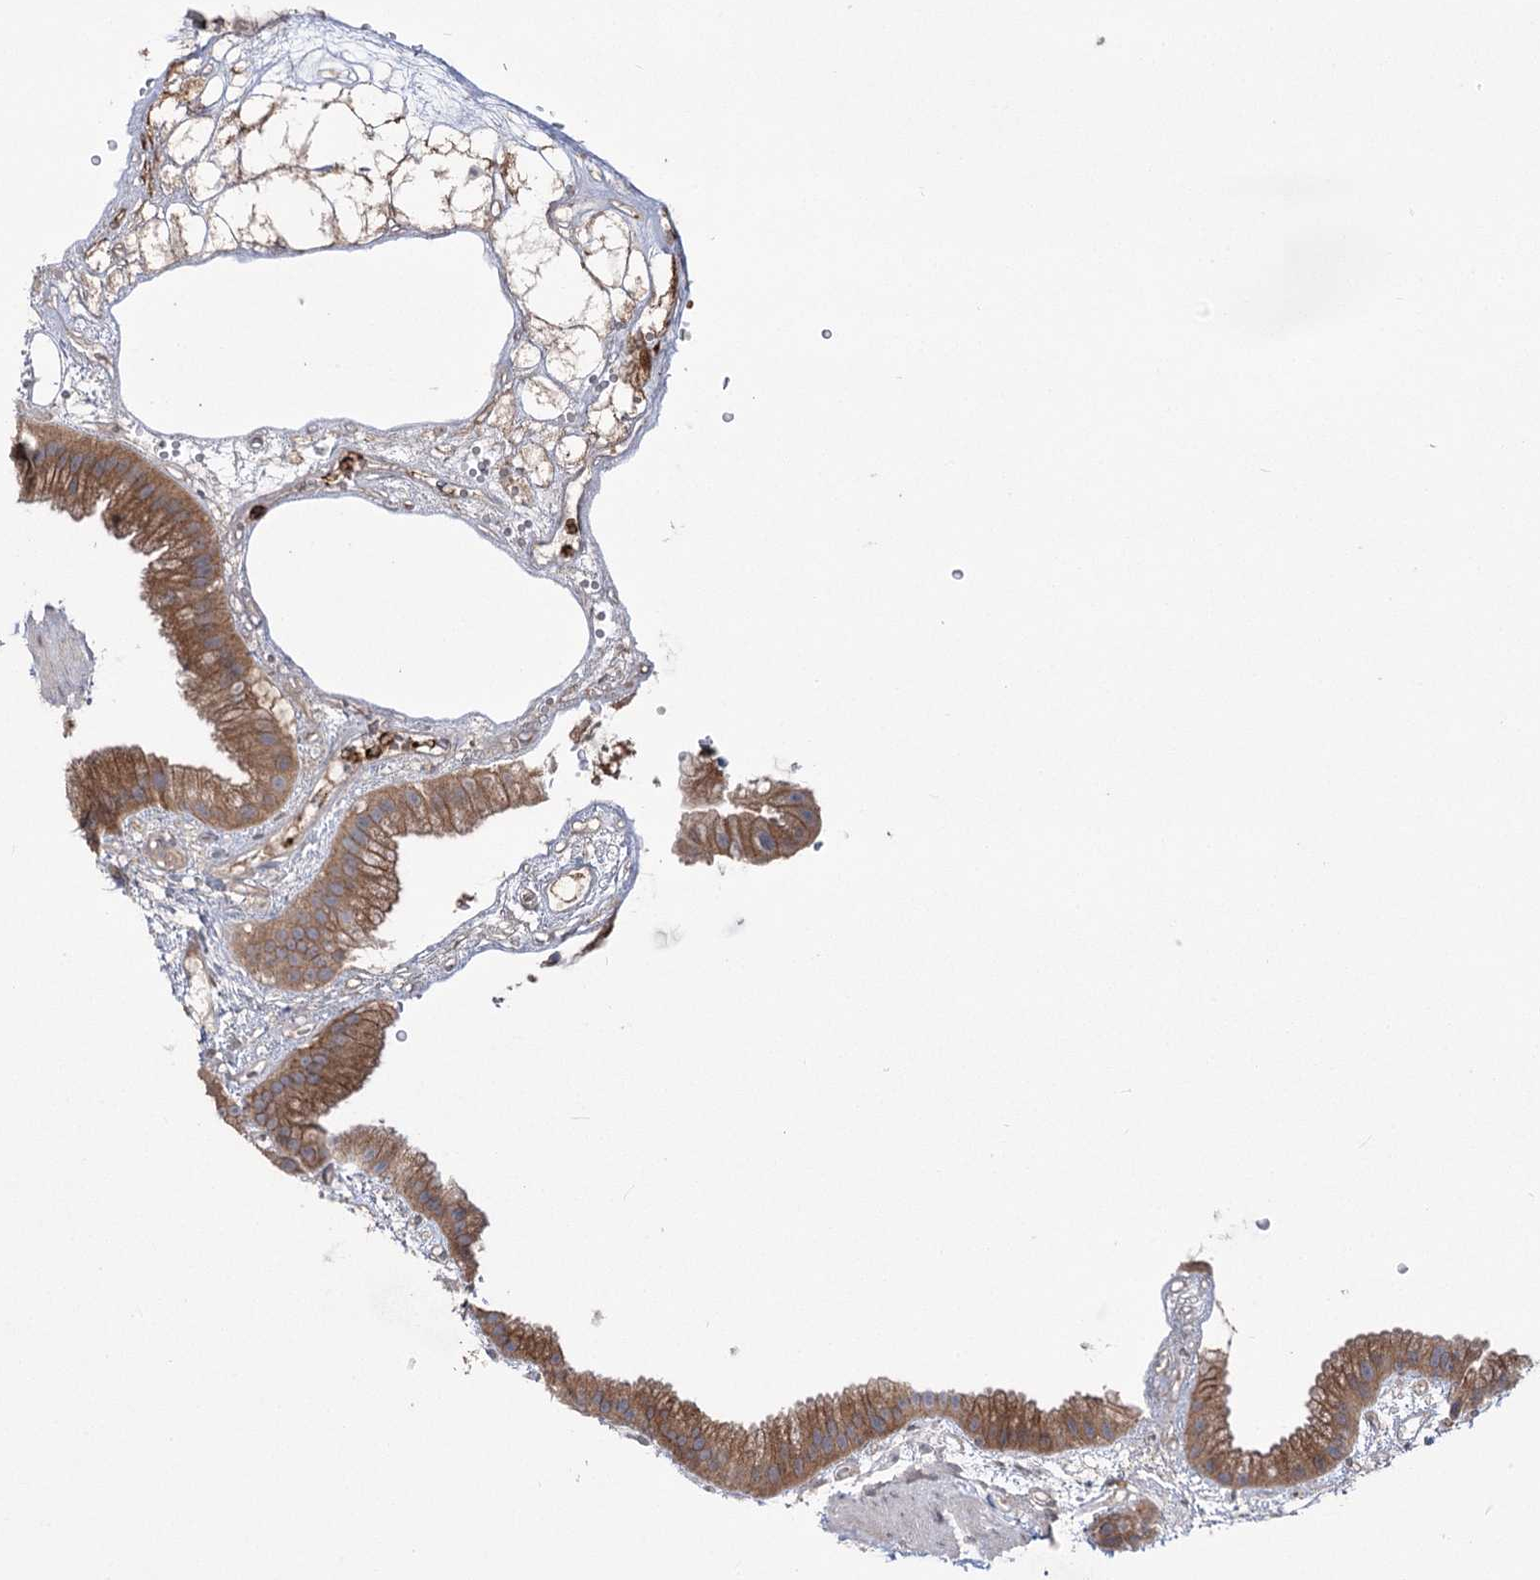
{"staining": {"intensity": "moderate", "quantity": ">75%", "location": "cytoplasmic/membranous"}, "tissue": "gallbladder", "cell_type": "Glandular cells", "image_type": "normal", "snomed": [{"axis": "morphology", "description": "Normal tissue, NOS"}, {"axis": "topography", "description": "Gallbladder"}], "caption": "Gallbladder stained for a protein (brown) shows moderate cytoplasmic/membranous positive positivity in about >75% of glandular cells.", "gene": "PLEKHA5", "patient": {"sex": "female", "age": 64}}